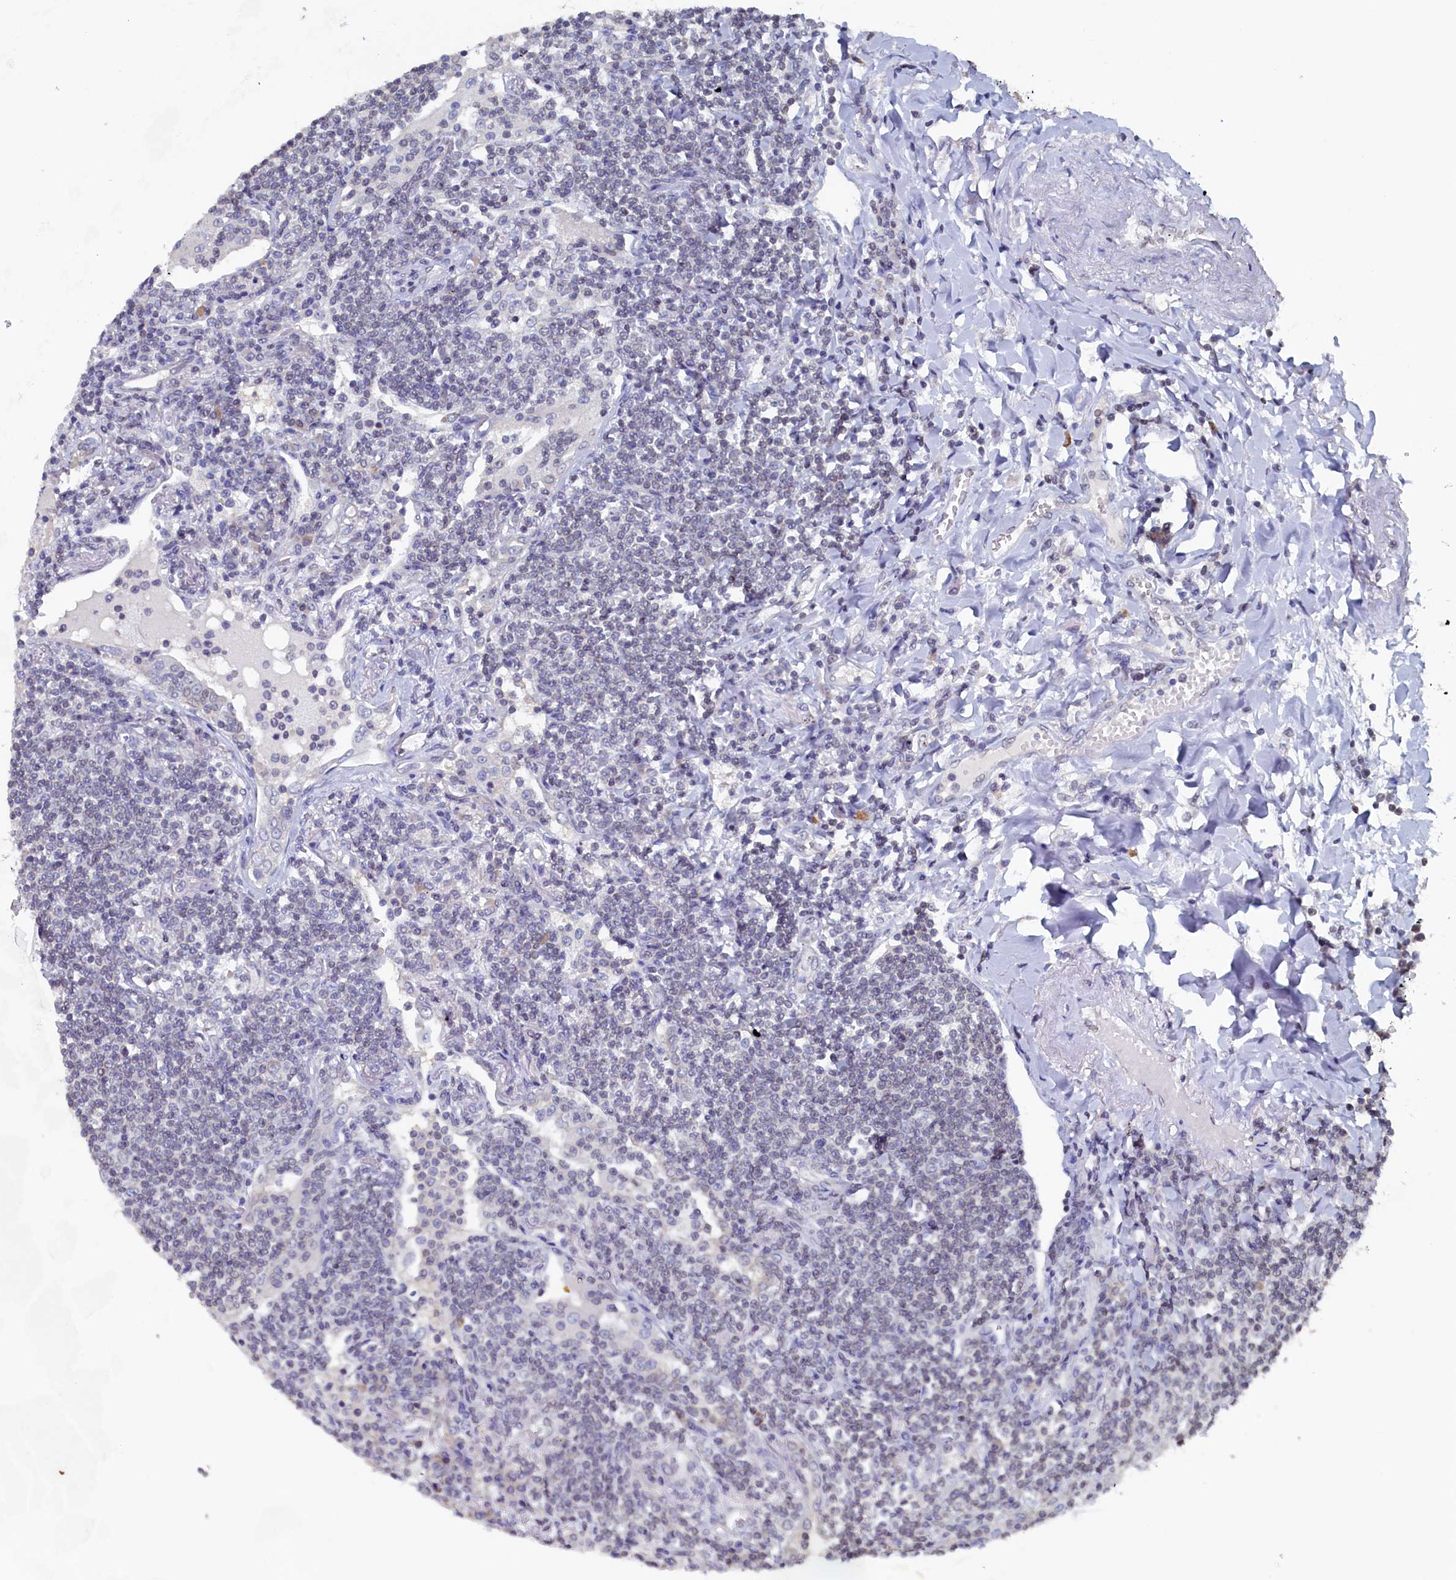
{"staining": {"intensity": "negative", "quantity": "none", "location": "none"}, "tissue": "lymphoma", "cell_type": "Tumor cells", "image_type": "cancer", "snomed": [{"axis": "morphology", "description": "Malignant lymphoma, non-Hodgkin's type, Low grade"}, {"axis": "topography", "description": "Lung"}], "caption": "Tumor cells are negative for brown protein staining in lymphoma.", "gene": "C11orf54", "patient": {"sex": "female", "age": 71}}